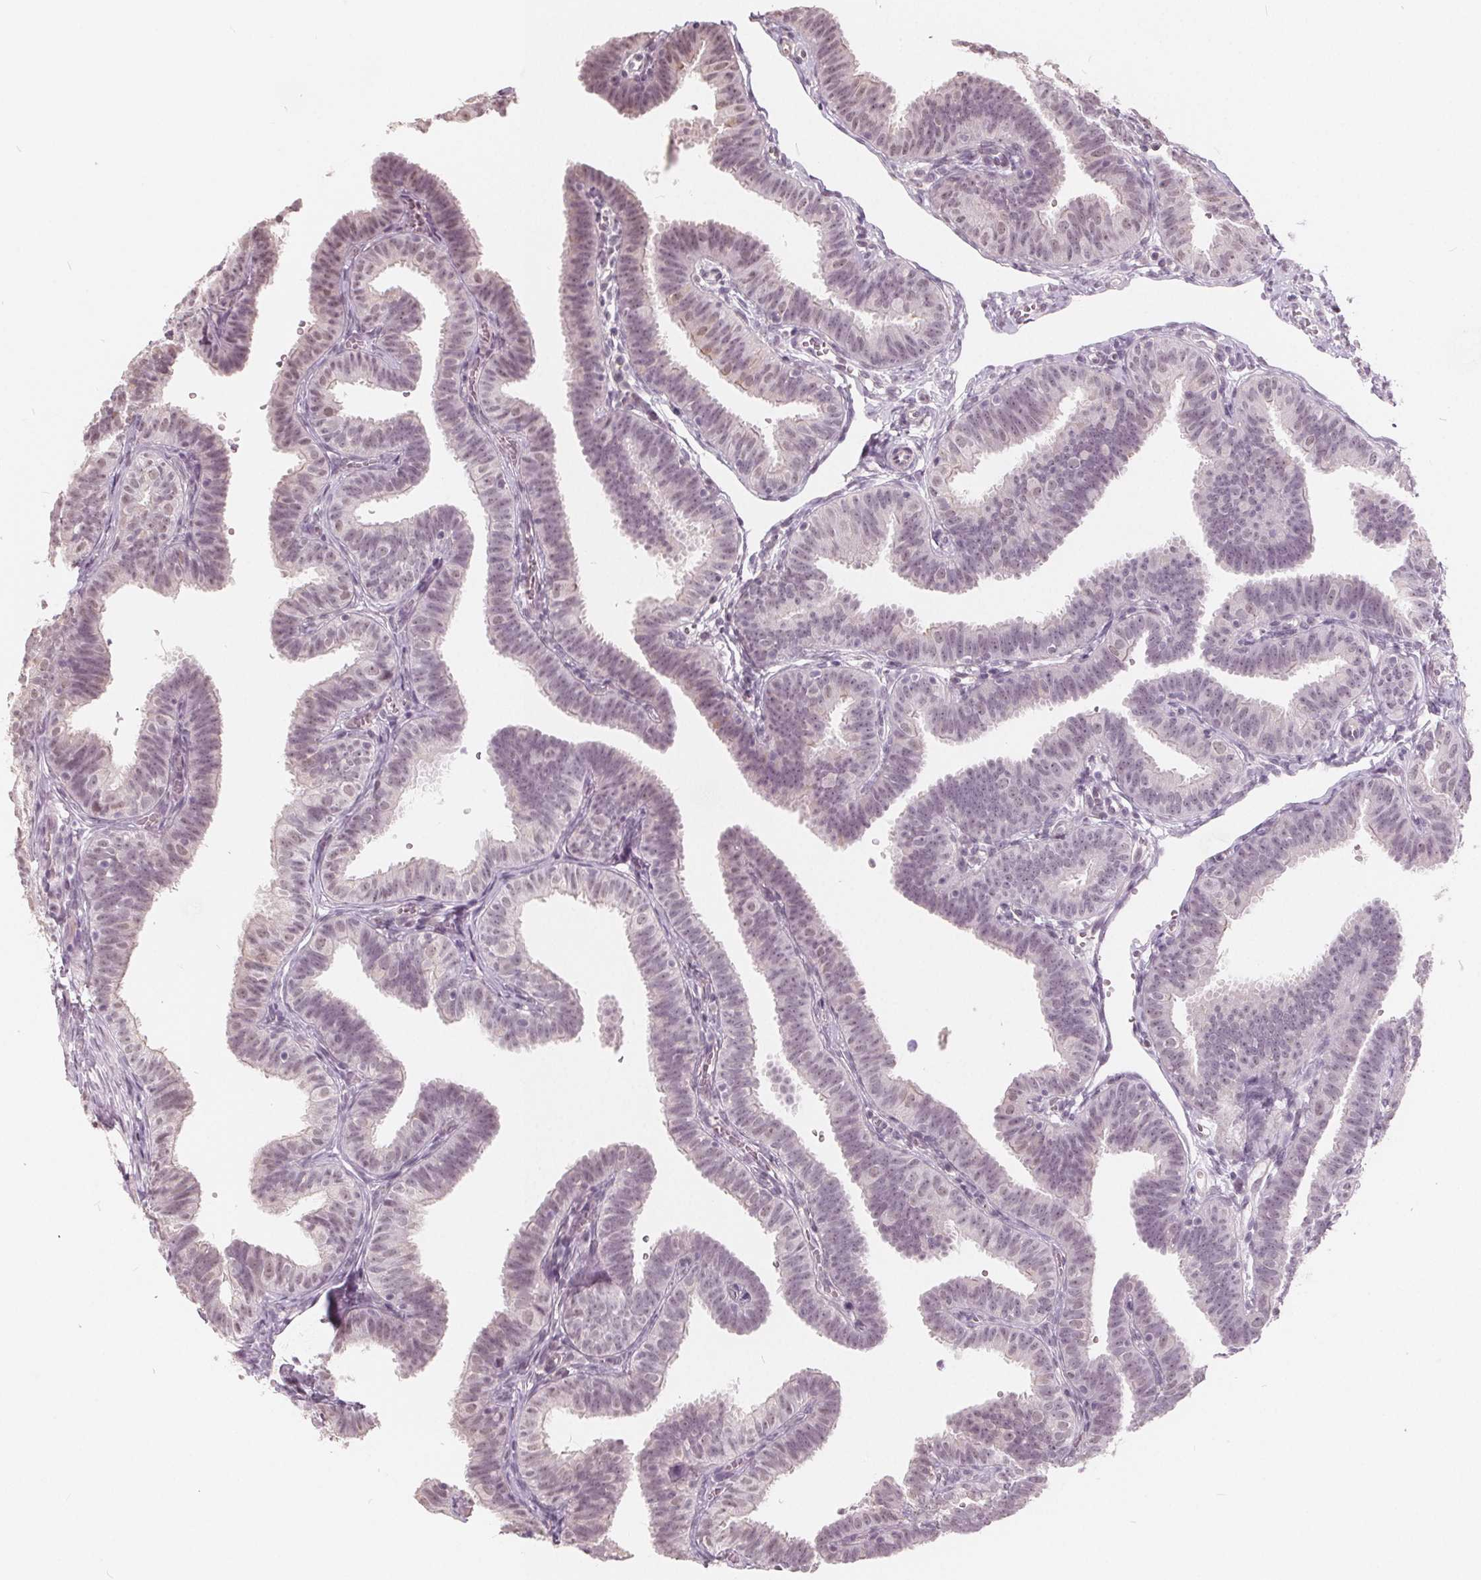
{"staining": {"intensity": "weak", "quantity": "<25%", "location": "cytoplasmic/membranous,nuclear"}, "tissue": "fallopian tube", "cell_type": "Glandular cells", "image_type": "normal", "snomed": [{"axis": "morphology", "description": "Normal tissue, NOS"}, {"axis": "topography", "description": "Fallopian tube"}], "caption": "This is a image of IHC staining of benign fallopian tube, which shows no positivity in glandular cells.", "gene": "NUP210L", "patient": {"sex": "female", "age": 25}}